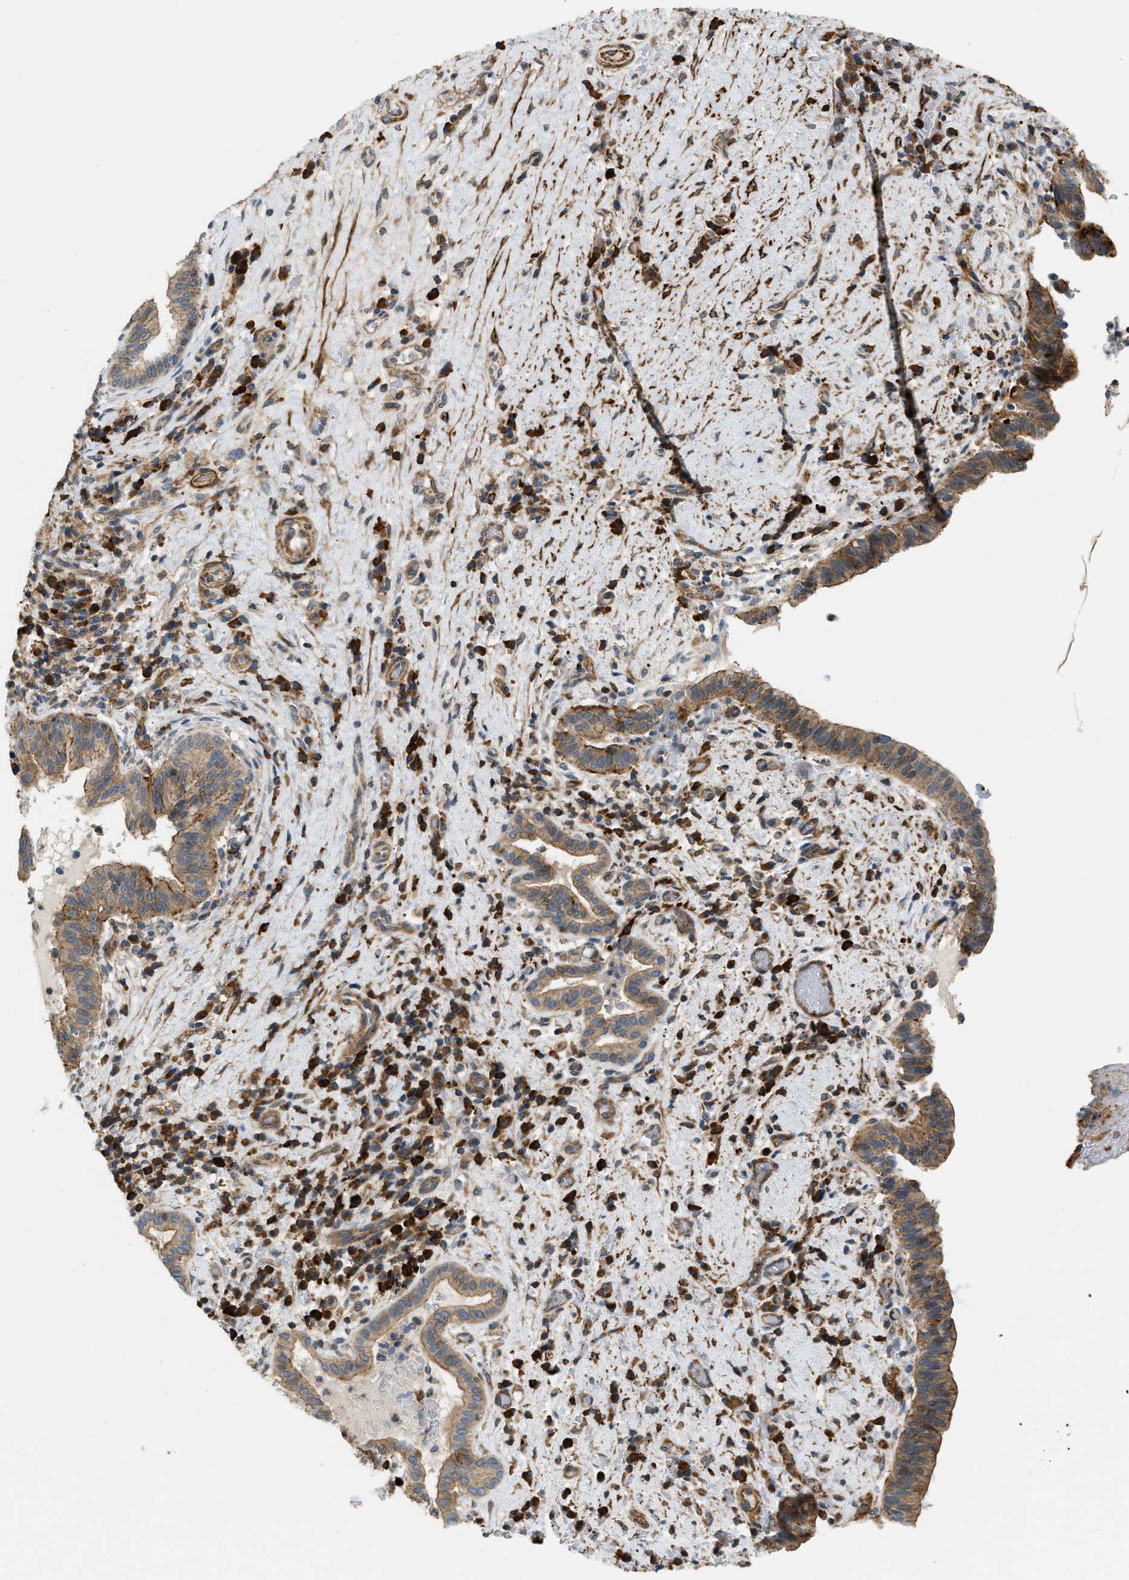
{"staining": {"intensity": "moderate", "quantity": "25%-75%", "location": "cytoplasmic/membranous"}, "tissue": "liver cancer", "cell_type": "Tumor cells", "image_type": "cancer", "snomed": [{"axis": "morphology", "description": "Cholangiocarcinoma"}, {"axis": "topography", "description": "Liver"}], "caption": "A high-resolution photomicrograph shows IHC staining of cholangiocarcinoma (liver), which displays moderate cytoplasmic/membranous positivity in about 25%-75% of tumor cells.", "gene": "BTN3A2", "patient": {"sex": "female", "age": 38}}